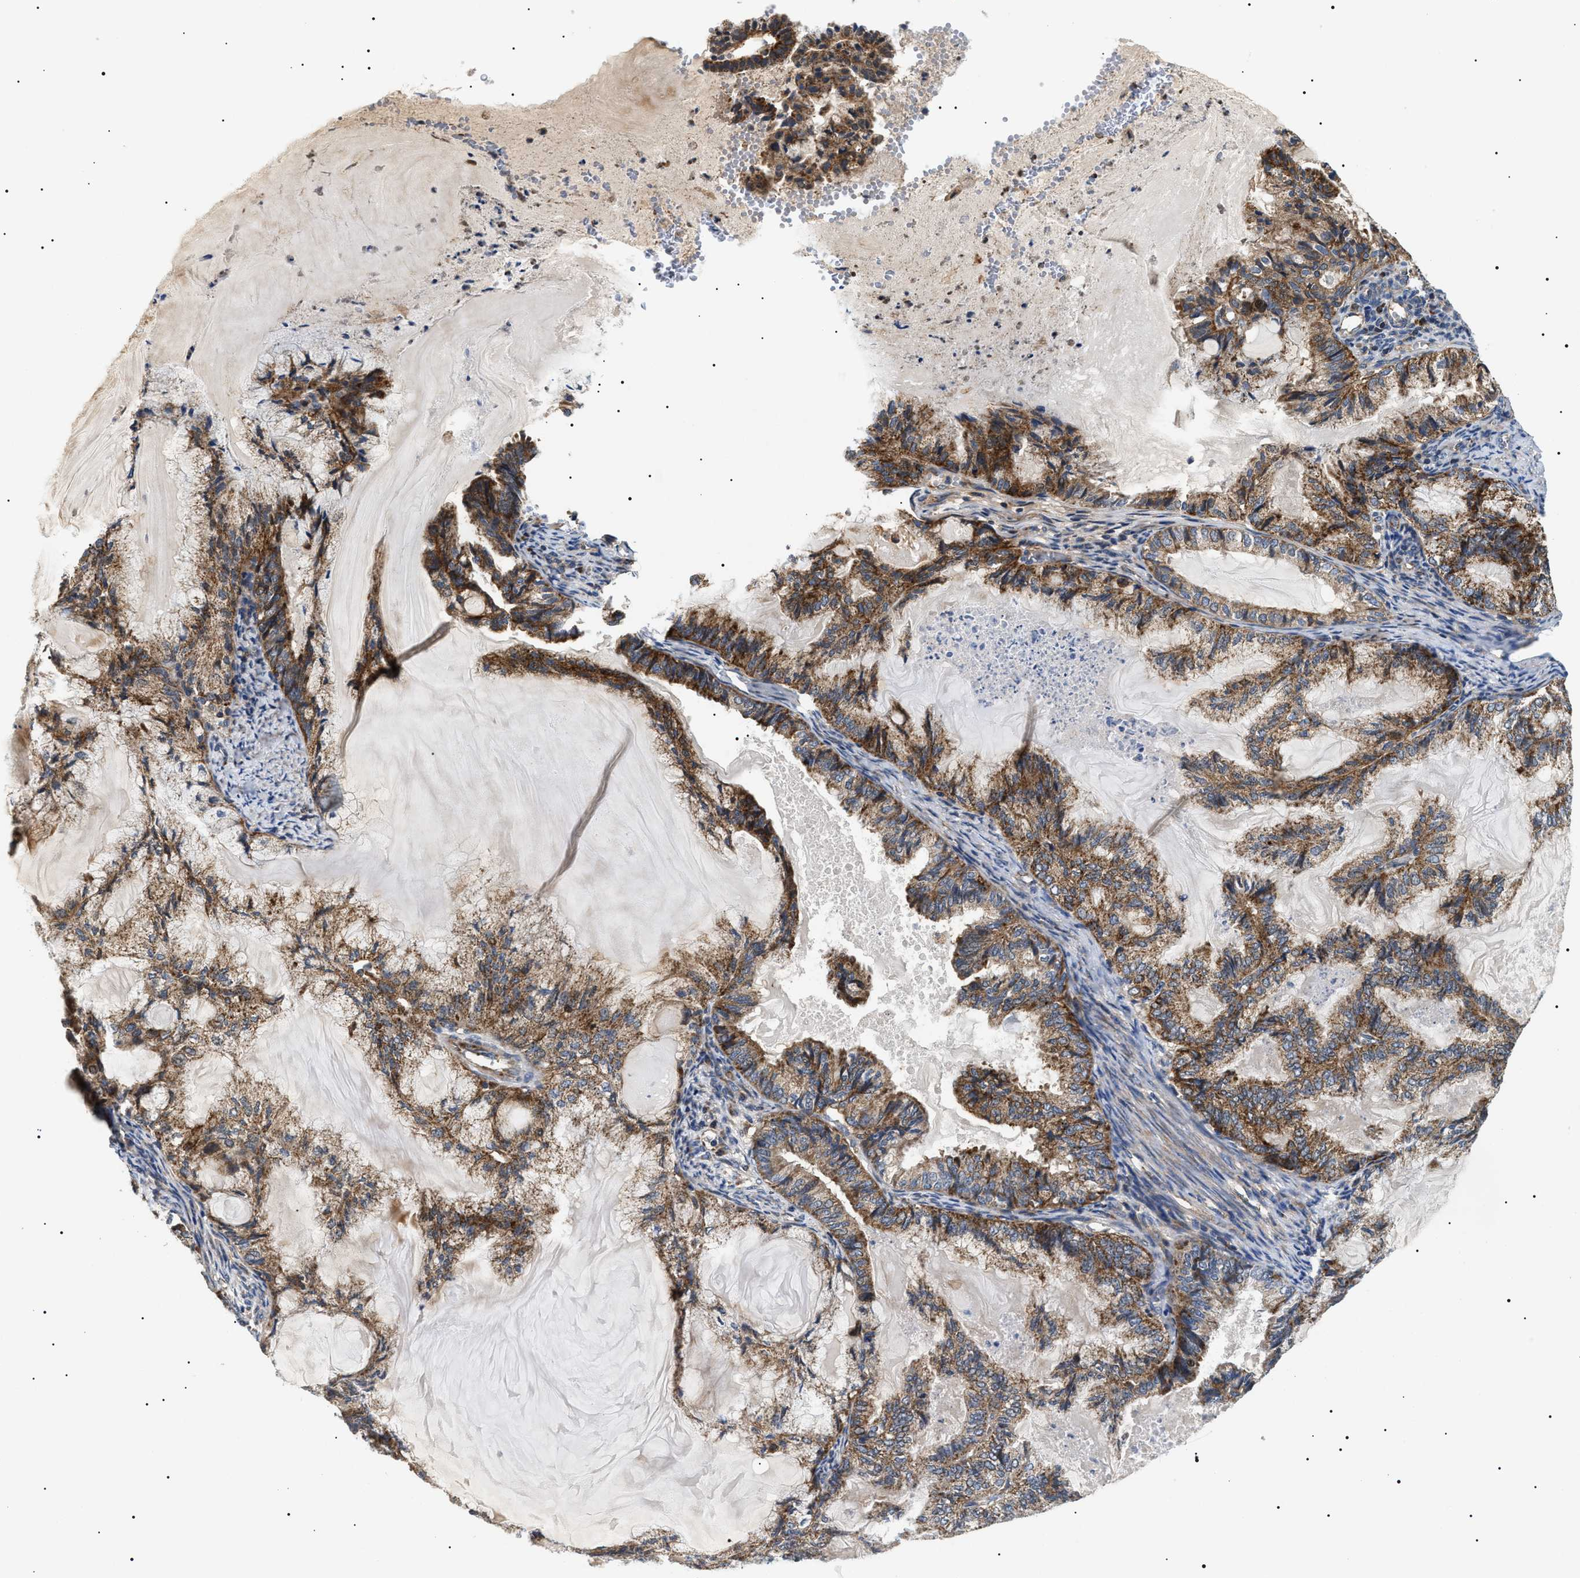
{"staining": {"intensity": "moderate", "quantity": "25%-75%", "location": "cytoplasmic/membranous"}, "tissue": "endometrial cancer", "cell_type": "Tumor cells", "image_type": "cancer", "snomed": [{"axis": "morphology", "description": "Adenocarcinoma, NOS"}, {"axis": "topography", "description": "Endometrium"}], "caption": "Moderate cytoplasmic/membranous positivity is identified in about 25%-75% of tumor cells in adenocarcinoma (endometrial).", "gene": "OXSM", "patient": {"sex": "female", "age": 86}}